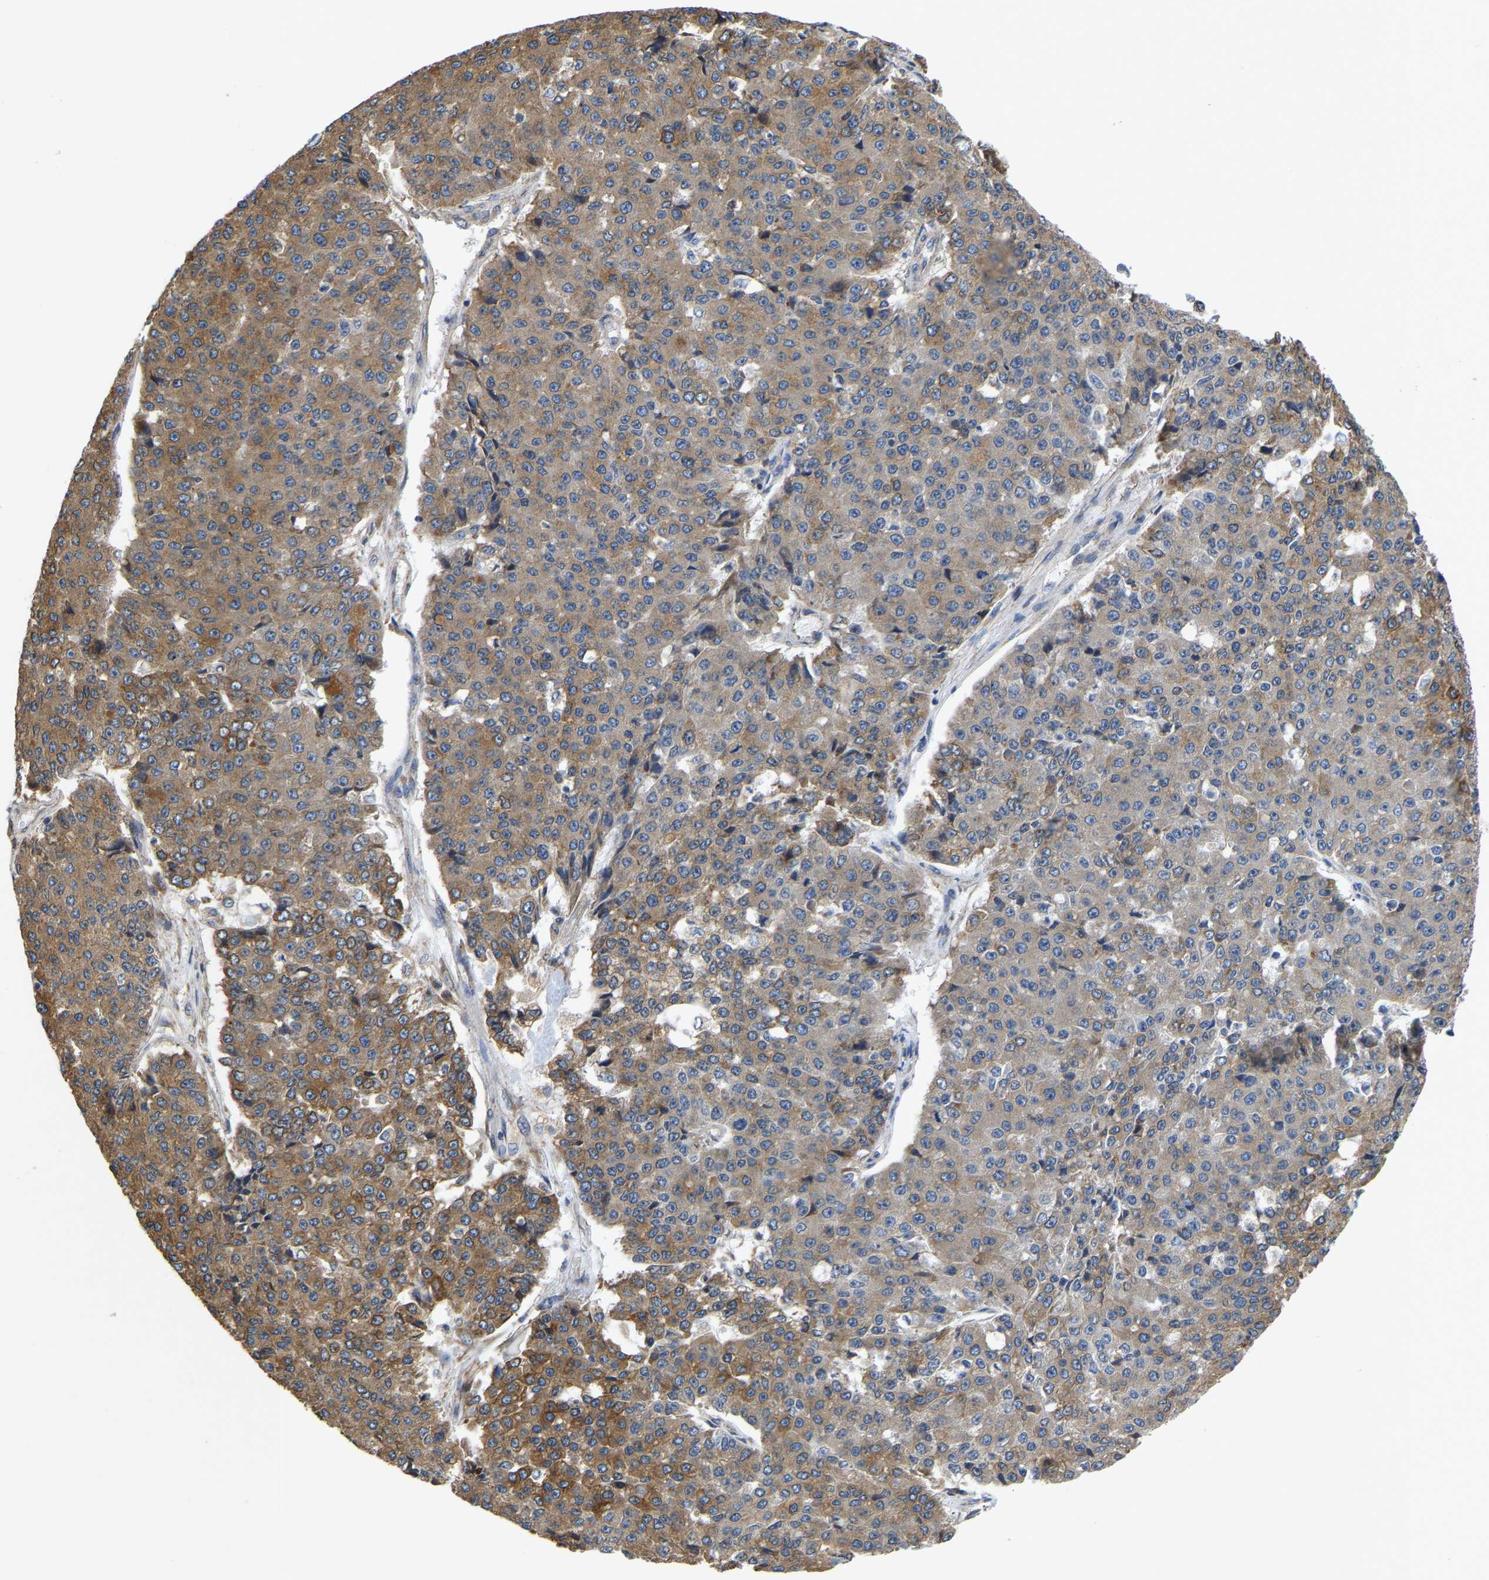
{"staining": {"intensity": "moderate", "quantity": ">75%", "location": "cytoplasmic/membranous"}, "tissue": "pancreatic cancer", "cell_type": "Tumor cells", "image_type": "cancer", "snomed": [{"axis": "morphology", "description": "Adenocarcinoma, NOS"}, {"axis": "topography", "description": "Pancreas"}], "caption": "Immunohistochemistry (IHC) of pancreatic adenocarcinoma reveals medium levels of moderate cytoplasmic/membranous staining in about >75% of tumor cells. The staining was performed using DAB to visualize the protein expression in brown, while the nuclei were stained in blue with hematoxylin (Magnification: 20x).", "gene": "ARL6IP5", "patient": {"sex": "male", "age": 50}}